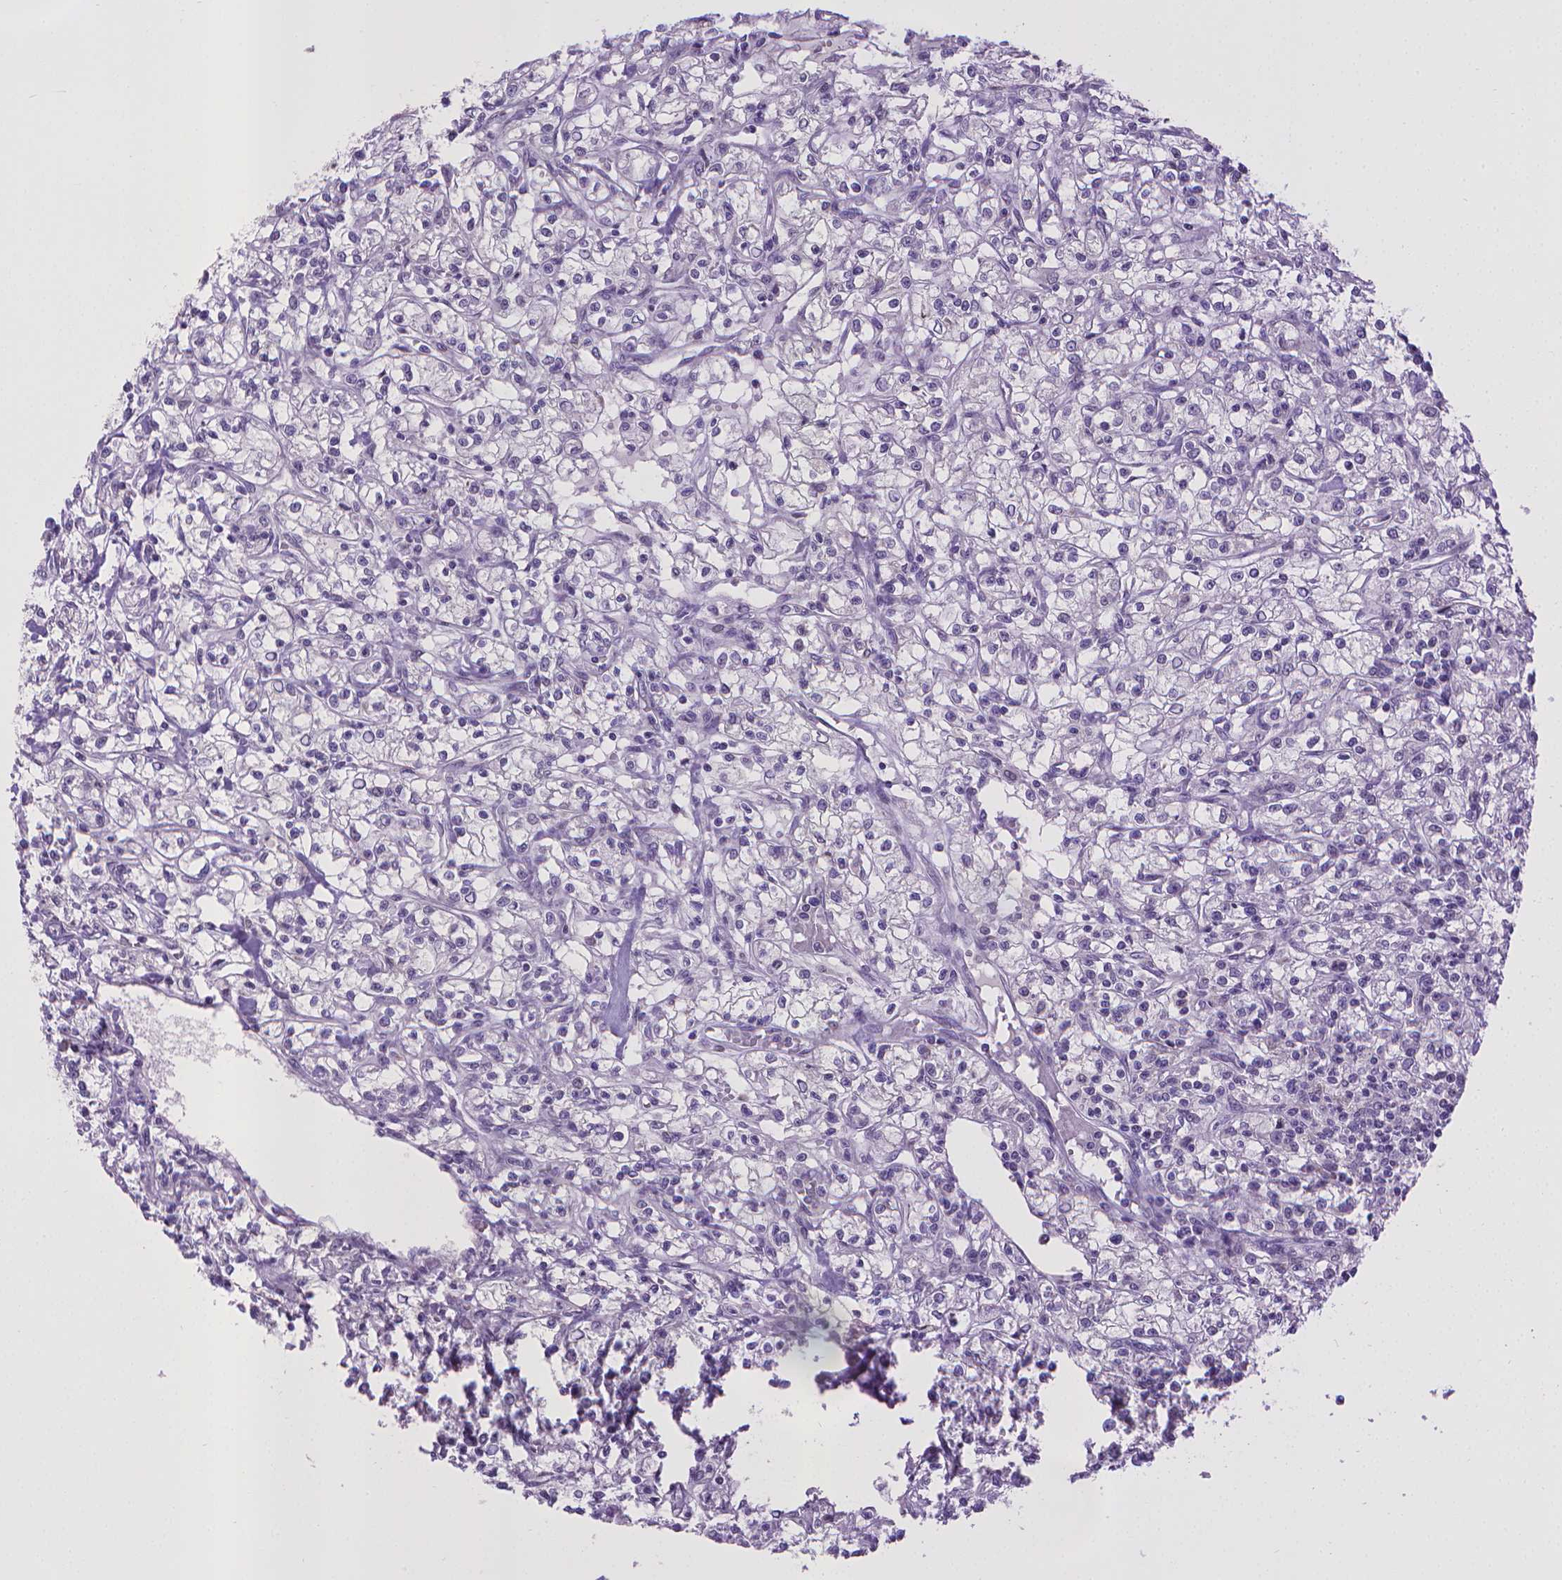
{"staining": {"intensity": "negative", "quantity": "none", "location": "none"}, "tissue": "renal cancer", "cell_type": "Tumor cells", "image_type": "cancer", "snomed": [{"axis": "morphology", "description": "Adenocarcinoma, NOS"}, {"axis": "topography", "description": "Kidney"}], "caption": "Renal adenocarcinoma was stained to show a protein in brown. There is no significant expression in tumor cells.", "gene": "KMO", "patient": {"sex": "female", "age": 59}}